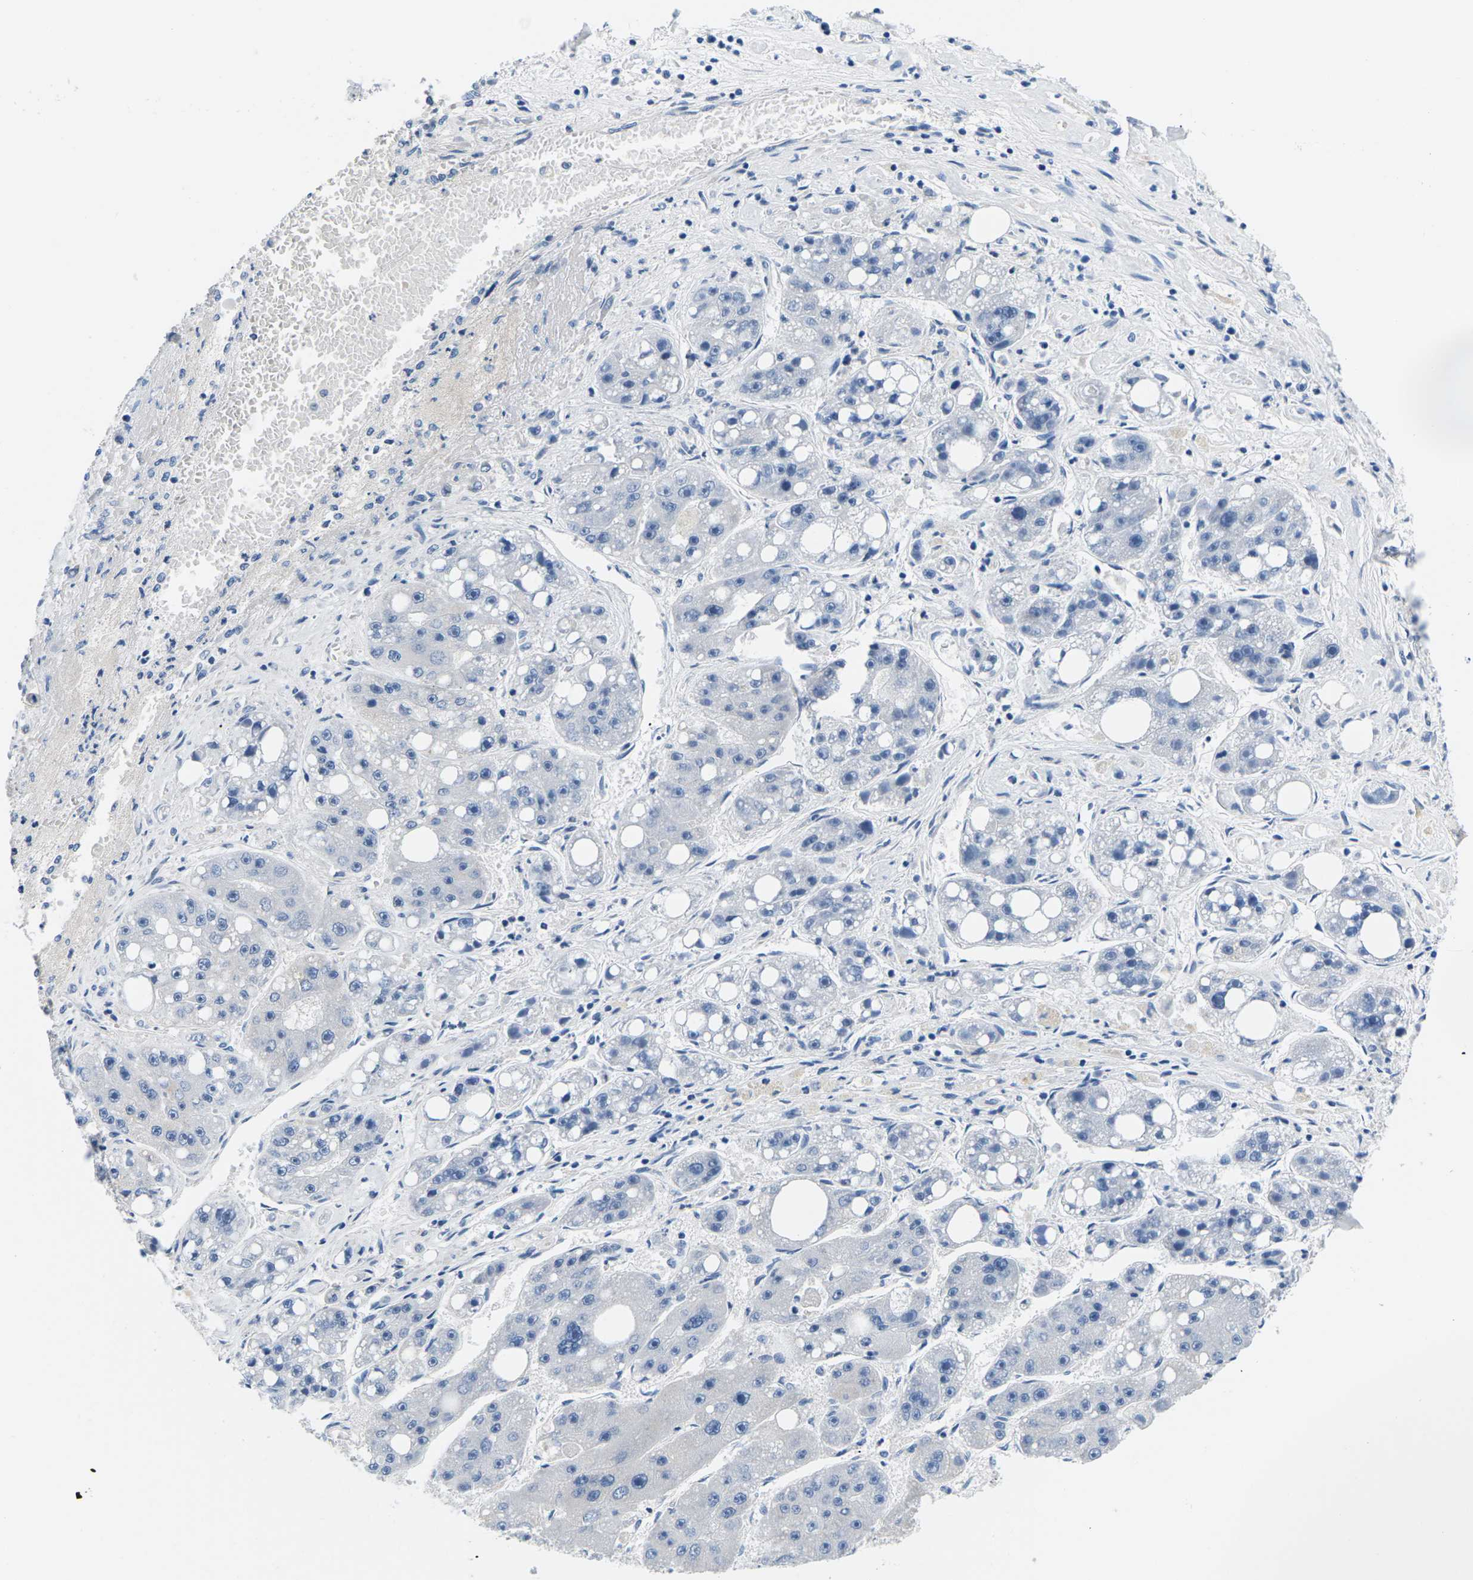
{"staining": {"intensity": "negative", "quantity": "none", "location": "none"}, "tissue": "liver cancer", "cell_type": "Tumor cells", "image_type": "cancer", "snomed": [{"axis": "morphology", "description": "Carcinoma, Hepatocellular, NOS"}, {"axis": "topography", "description": "Liver"}], "caption": "Liver cancer was stained to show a protein in brown. There is no significant staining in tumor cells.", "gene": "TSPAN2", "patient": {"sex": "female", "age": 61}}